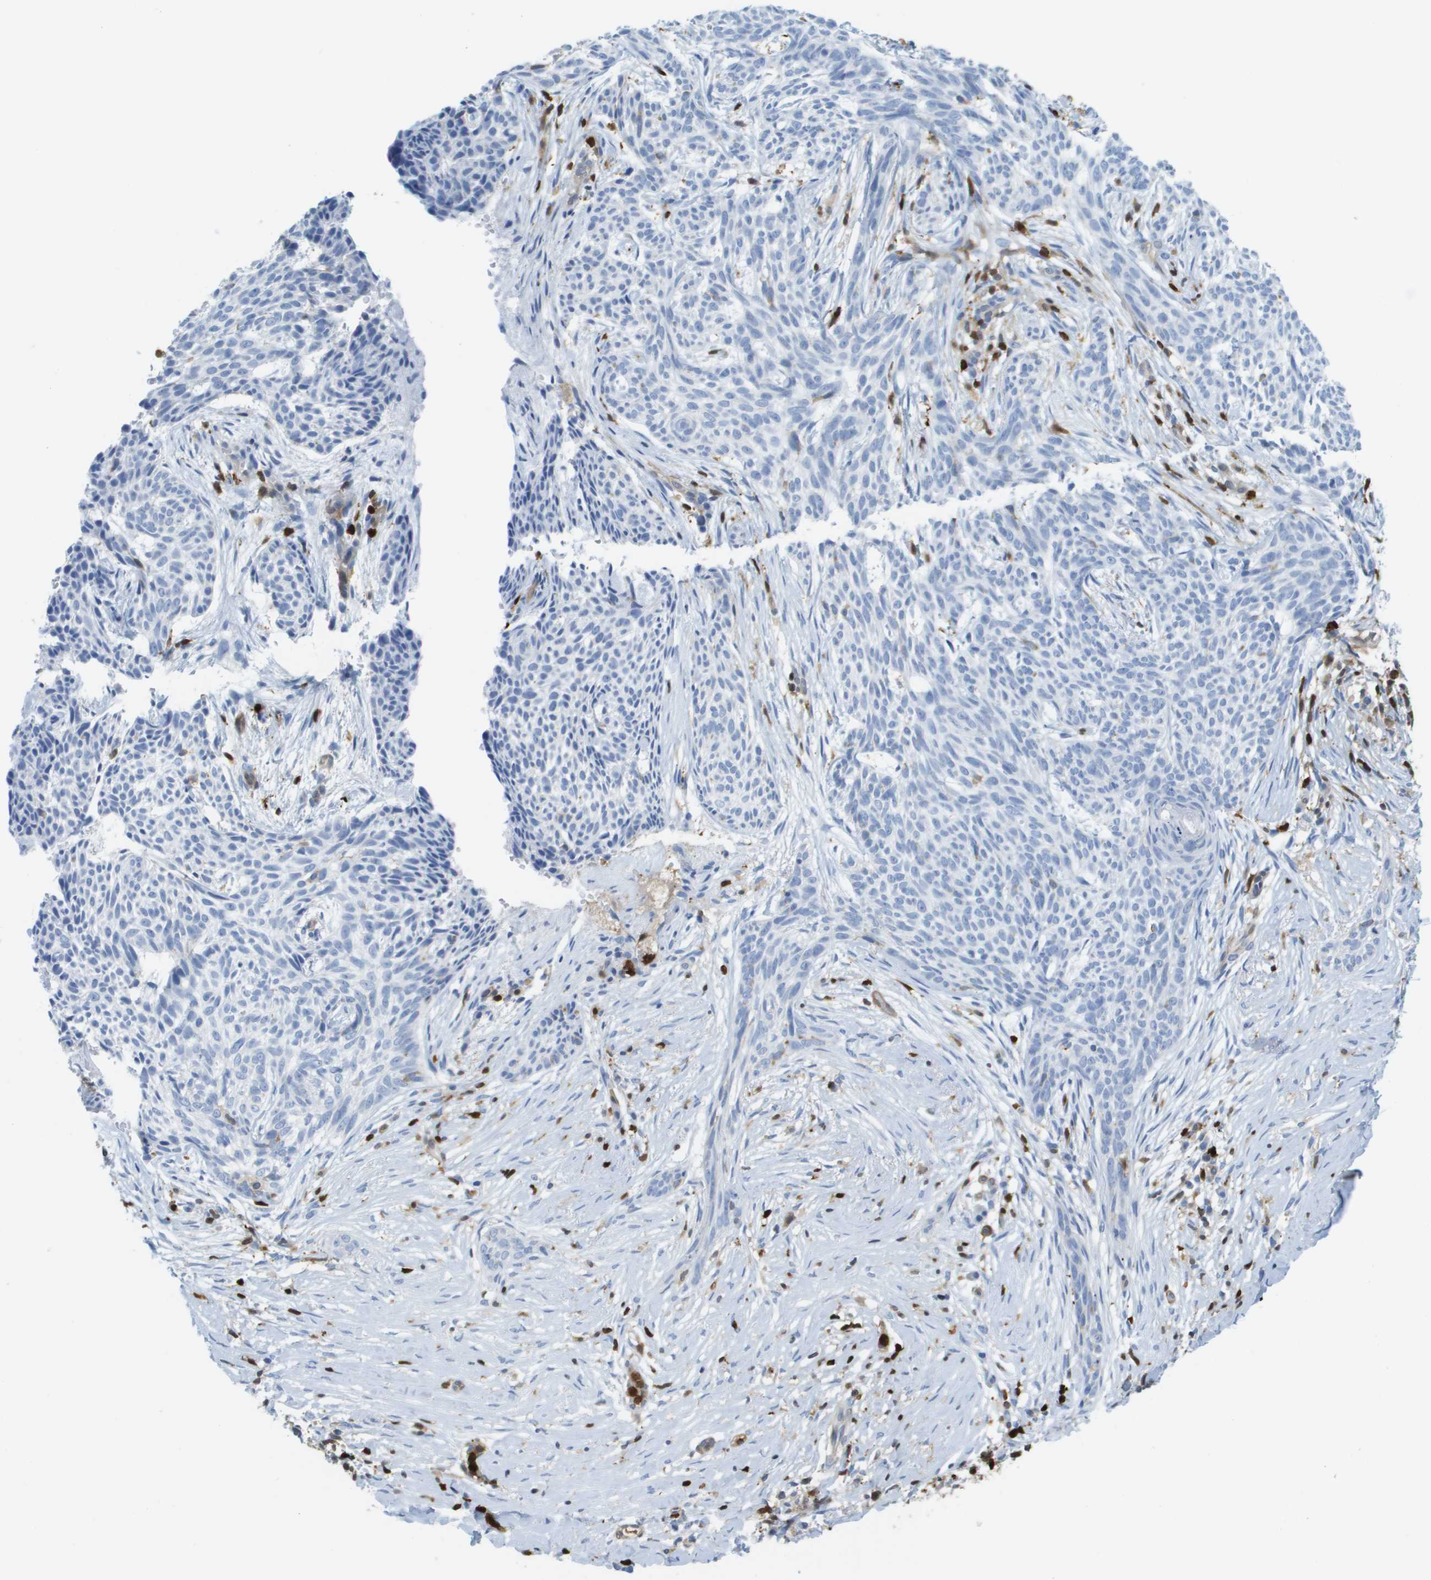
{"staining": {"intensity": "negative", "quantity": "none", "location": "none"}, "tissue": "skin cancer", "cell_type": "Tumor cells", "image_type": "cancer", "snomed": [{"axis": "morphology", "description": "Basal cell carcinoma"}, {"axis": "topography", "description": "Skin"}], "caption": "Photomicrograph shows no significant protein positivity in tumor cells of skin cancer (basal cell carcinoma). Brightfield microscopy of immunohistochemistry (IHC) stained with DAB (brown) and hematoxylin (blue), captured at high magnification.", "gene": "DOCK5", "patient": {"sex": "female", "age": 59}}